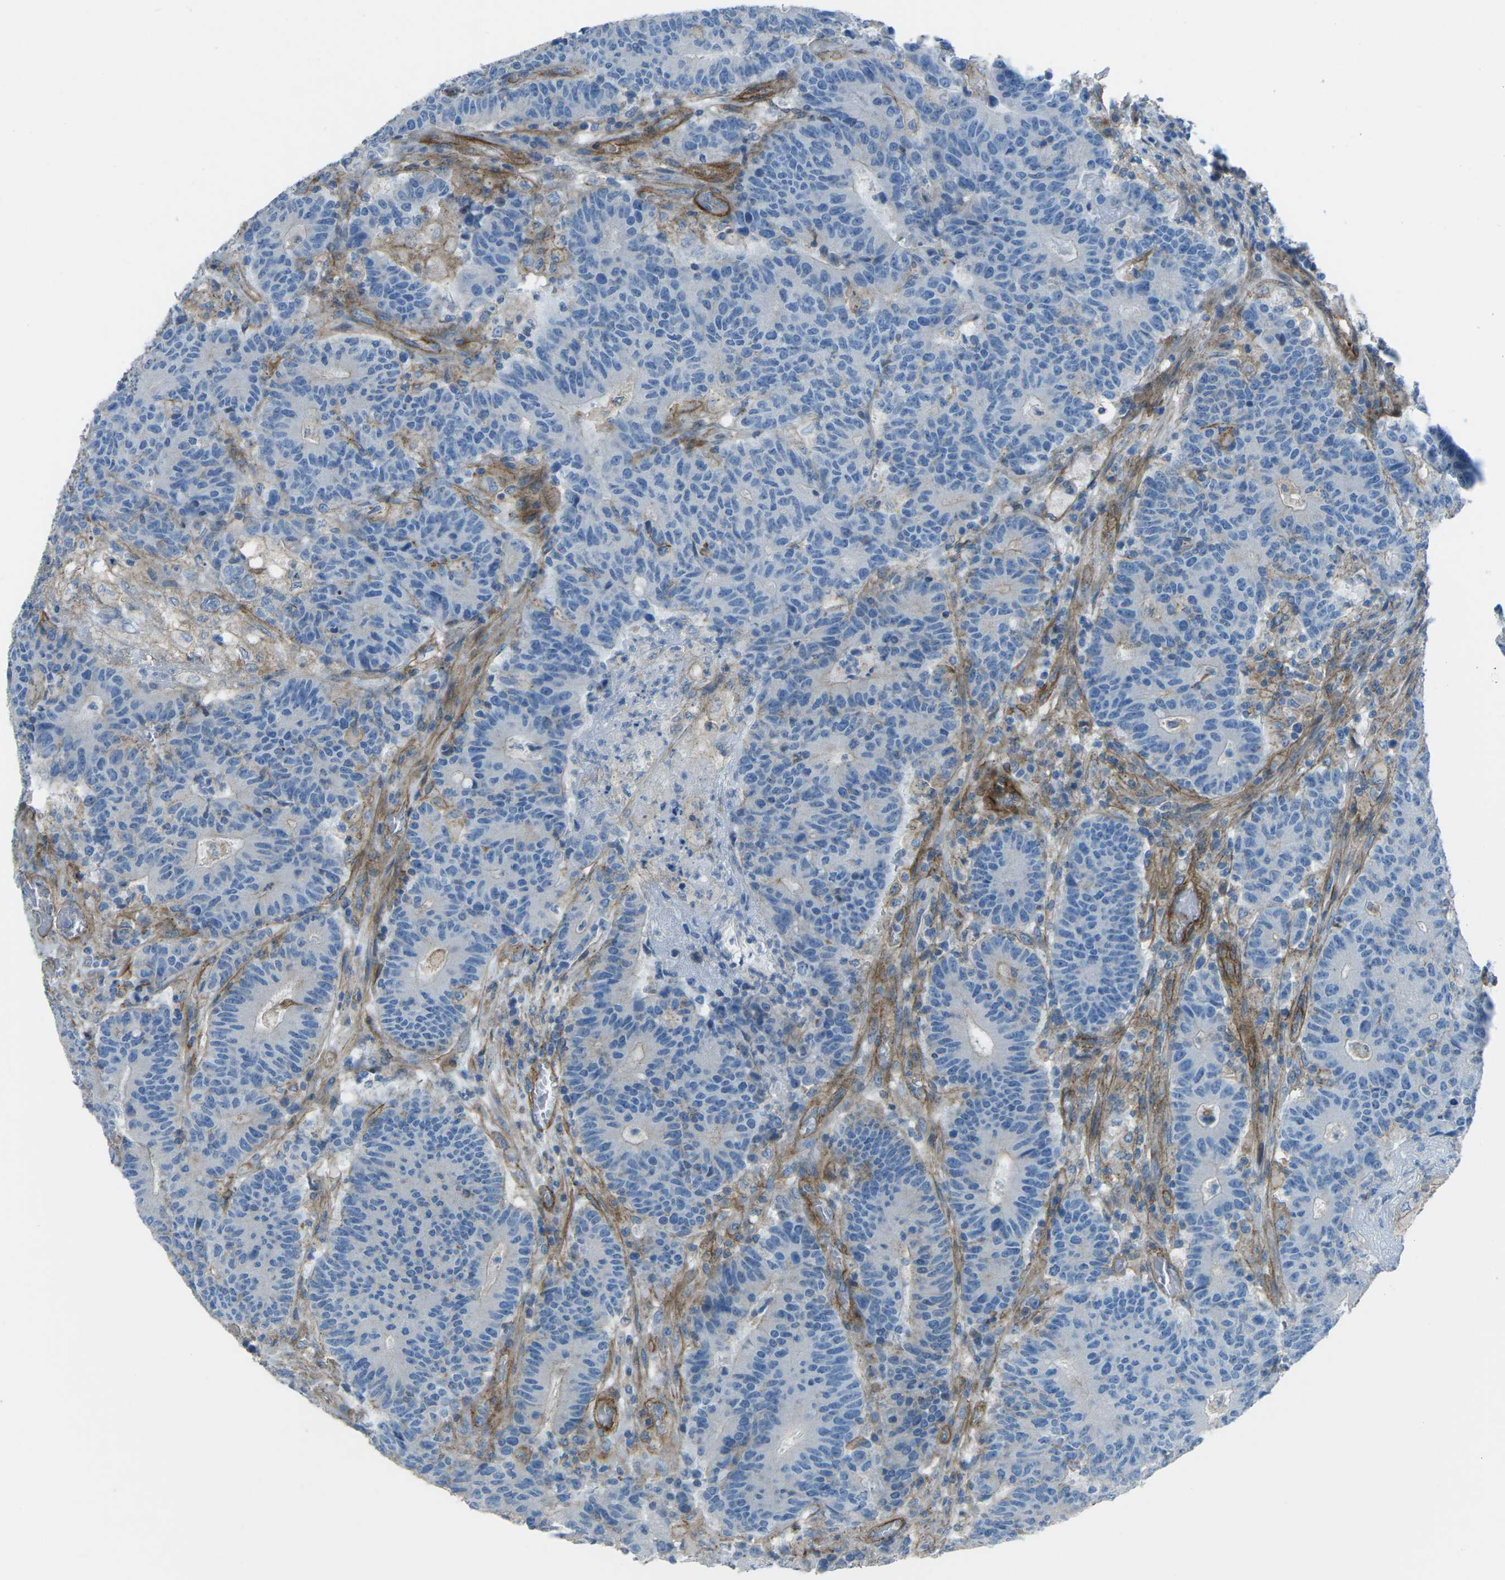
{"staining": {"intensity": "negative", "quantity": "none", "location": "none"}, "tissue": "colorectal cancer", "cell_type": "Tumor cells", "image_type": "cancer", "snomed": [{"axis": "morphology", "description": "Normal tissue, NOS"}, {"axis": "morphology", "description": "Adenocarcinoma, NOS"}, {"axis": "topography", "description": "Colon"}], "caption": "The image reveals no staining of tumor cells in colorectal cancer (adenocarcinoma).", "gene": "UTRN", "patient": {"sex": "female", "age": 75}}